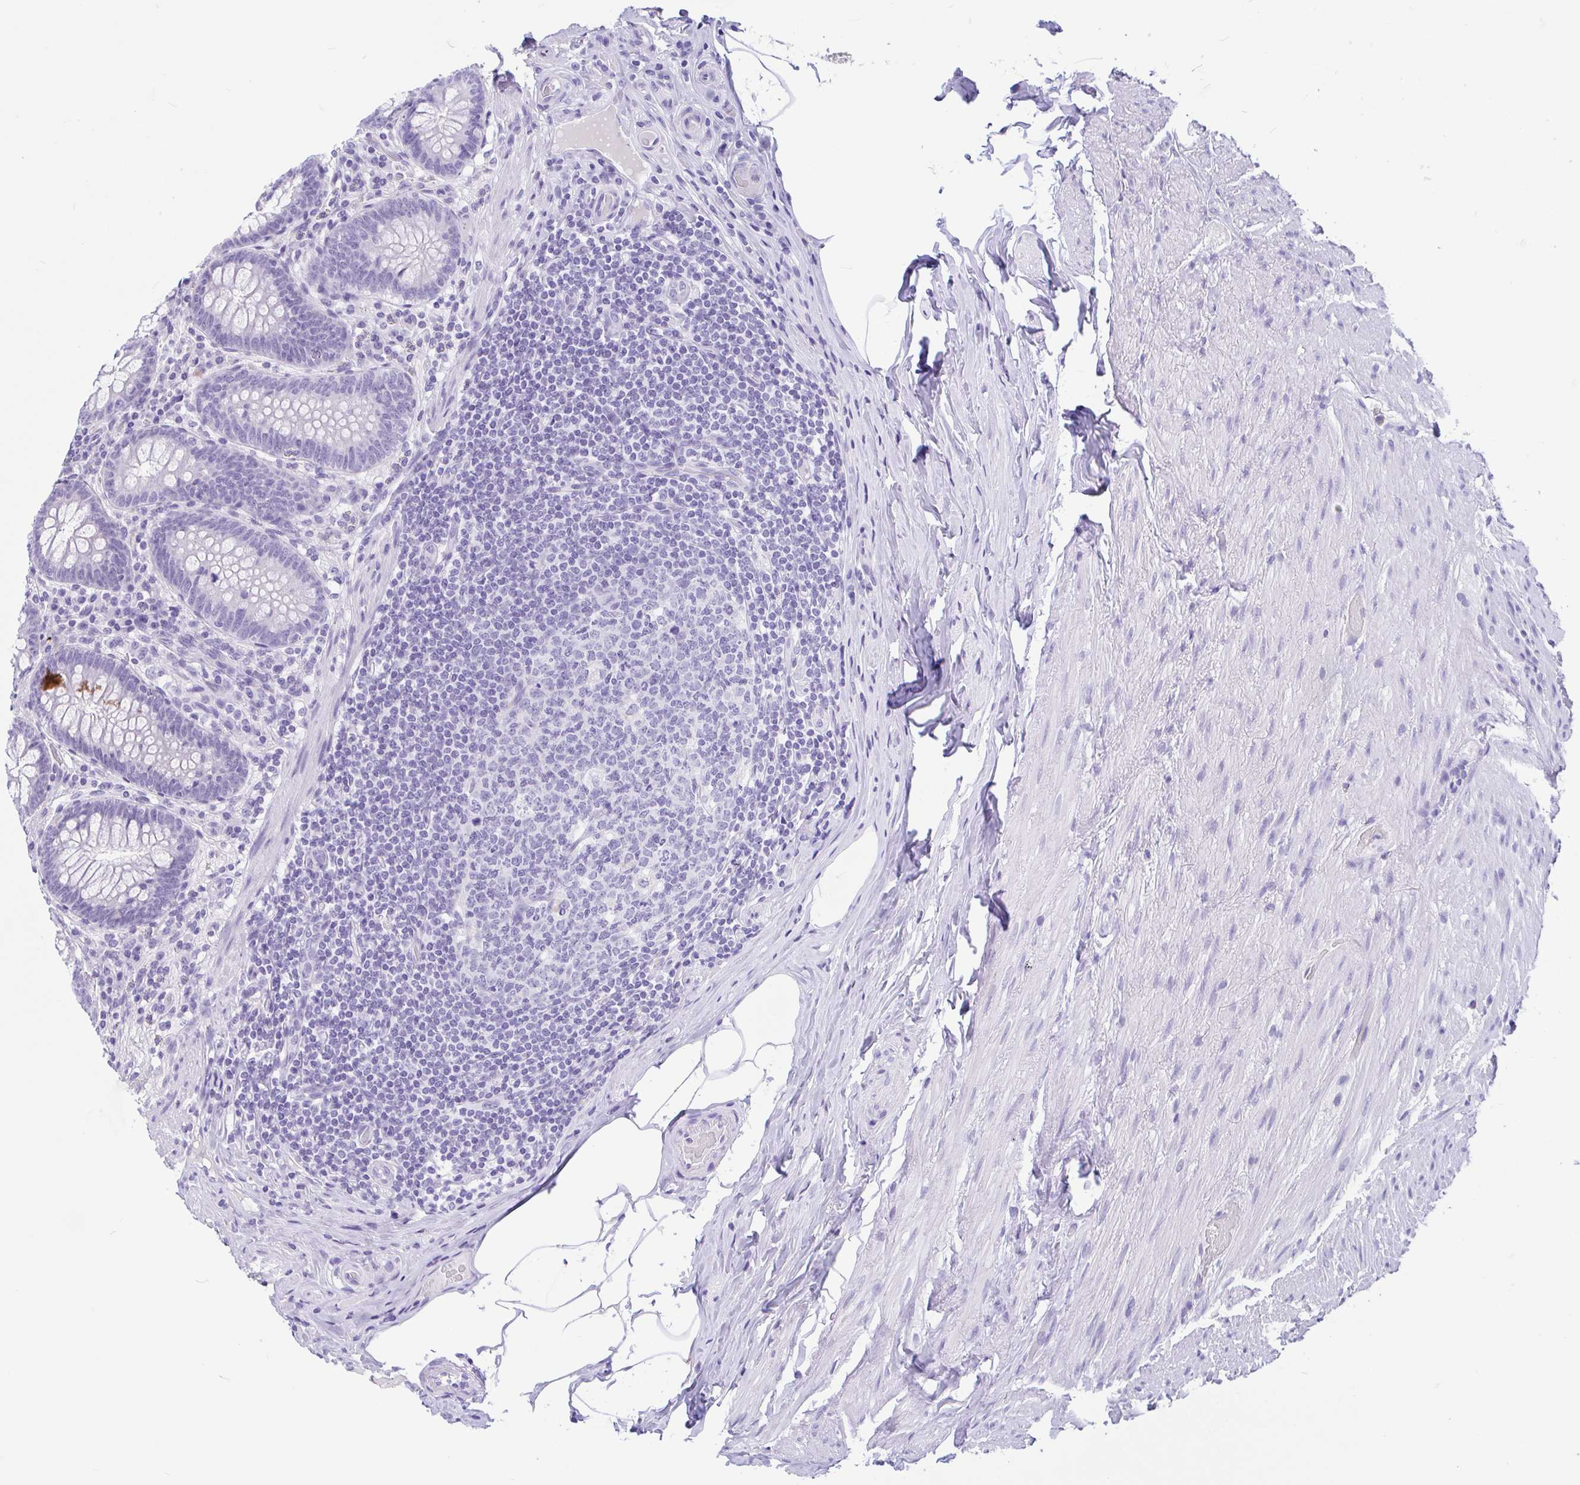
{"staining": {"intensity": "negative", "quantity": "none", "location": "none"}, "tissue": "appendix", "cell_type": "Glandular cells", "image_type": "normal", "snomed": [{"axis": "morphology", "description": "Normal tissue, NOS"}, {"axis": "topography", "description": "Appendix"}], "caption": "A high-resolution photomicrograph shows immunohistochemistry staining of benign appendix, which reveals no significant staining in glandular cells.", "gene": "ZNF319", "patient": {"sex": "male", "age": 71}}